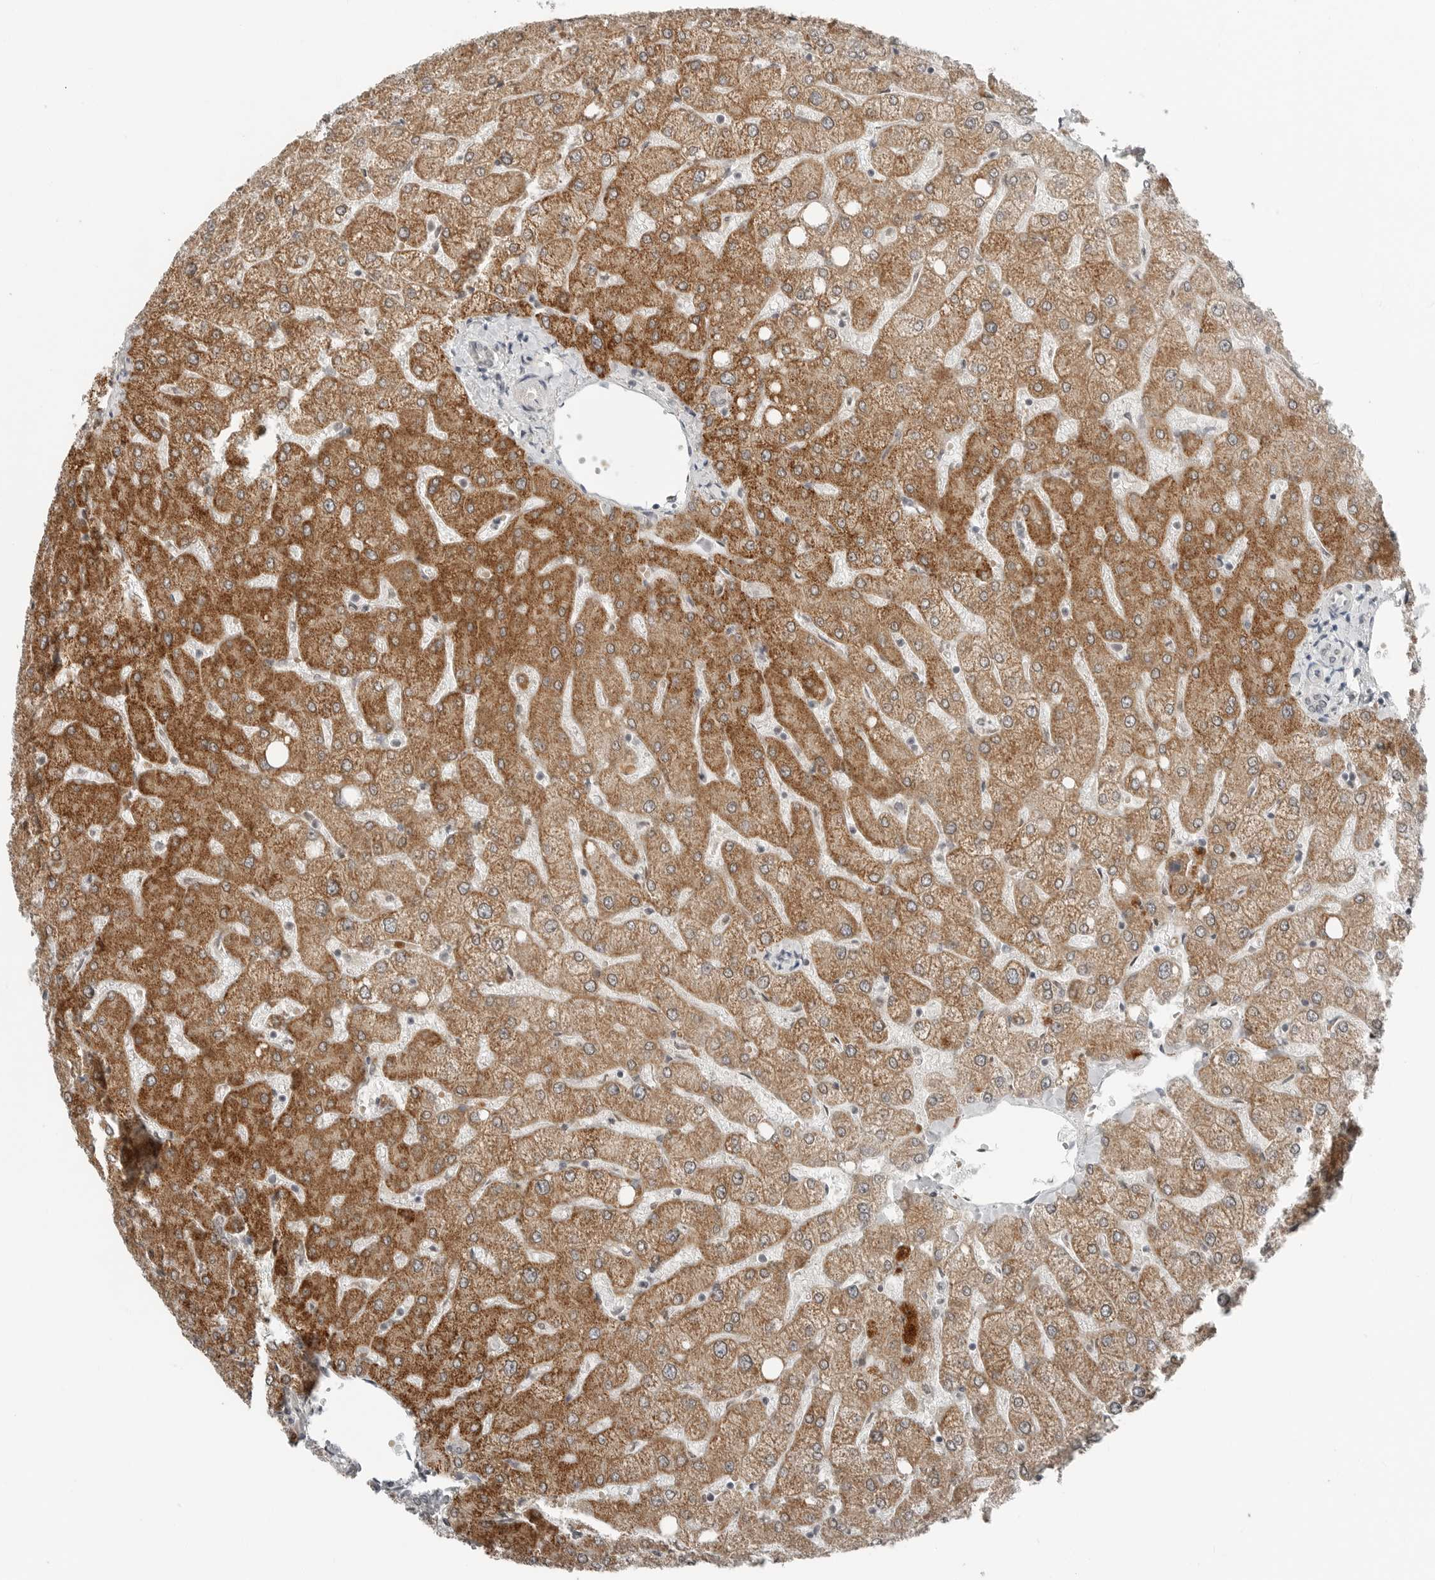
{"staining": {"intensity": "negative", "quantity": "none", "location": "none"}, "tissue": "liver", "cell_type": "Cholangiocytes", "image_type": "normal", "snomed": [{"axis": "morphology", "description": "Normal tissue, NOS"}, {"axis": "topography", "description": "Liver"}], "caption": "Histopathology image shows no significant protein staining in cholangiocytes of normal liver. (Immunohistochemistry (ihc), brightfield microscopy, high magnification).", "gene": "FCRLB", "patient": {"sex": "female", "age": 54}}